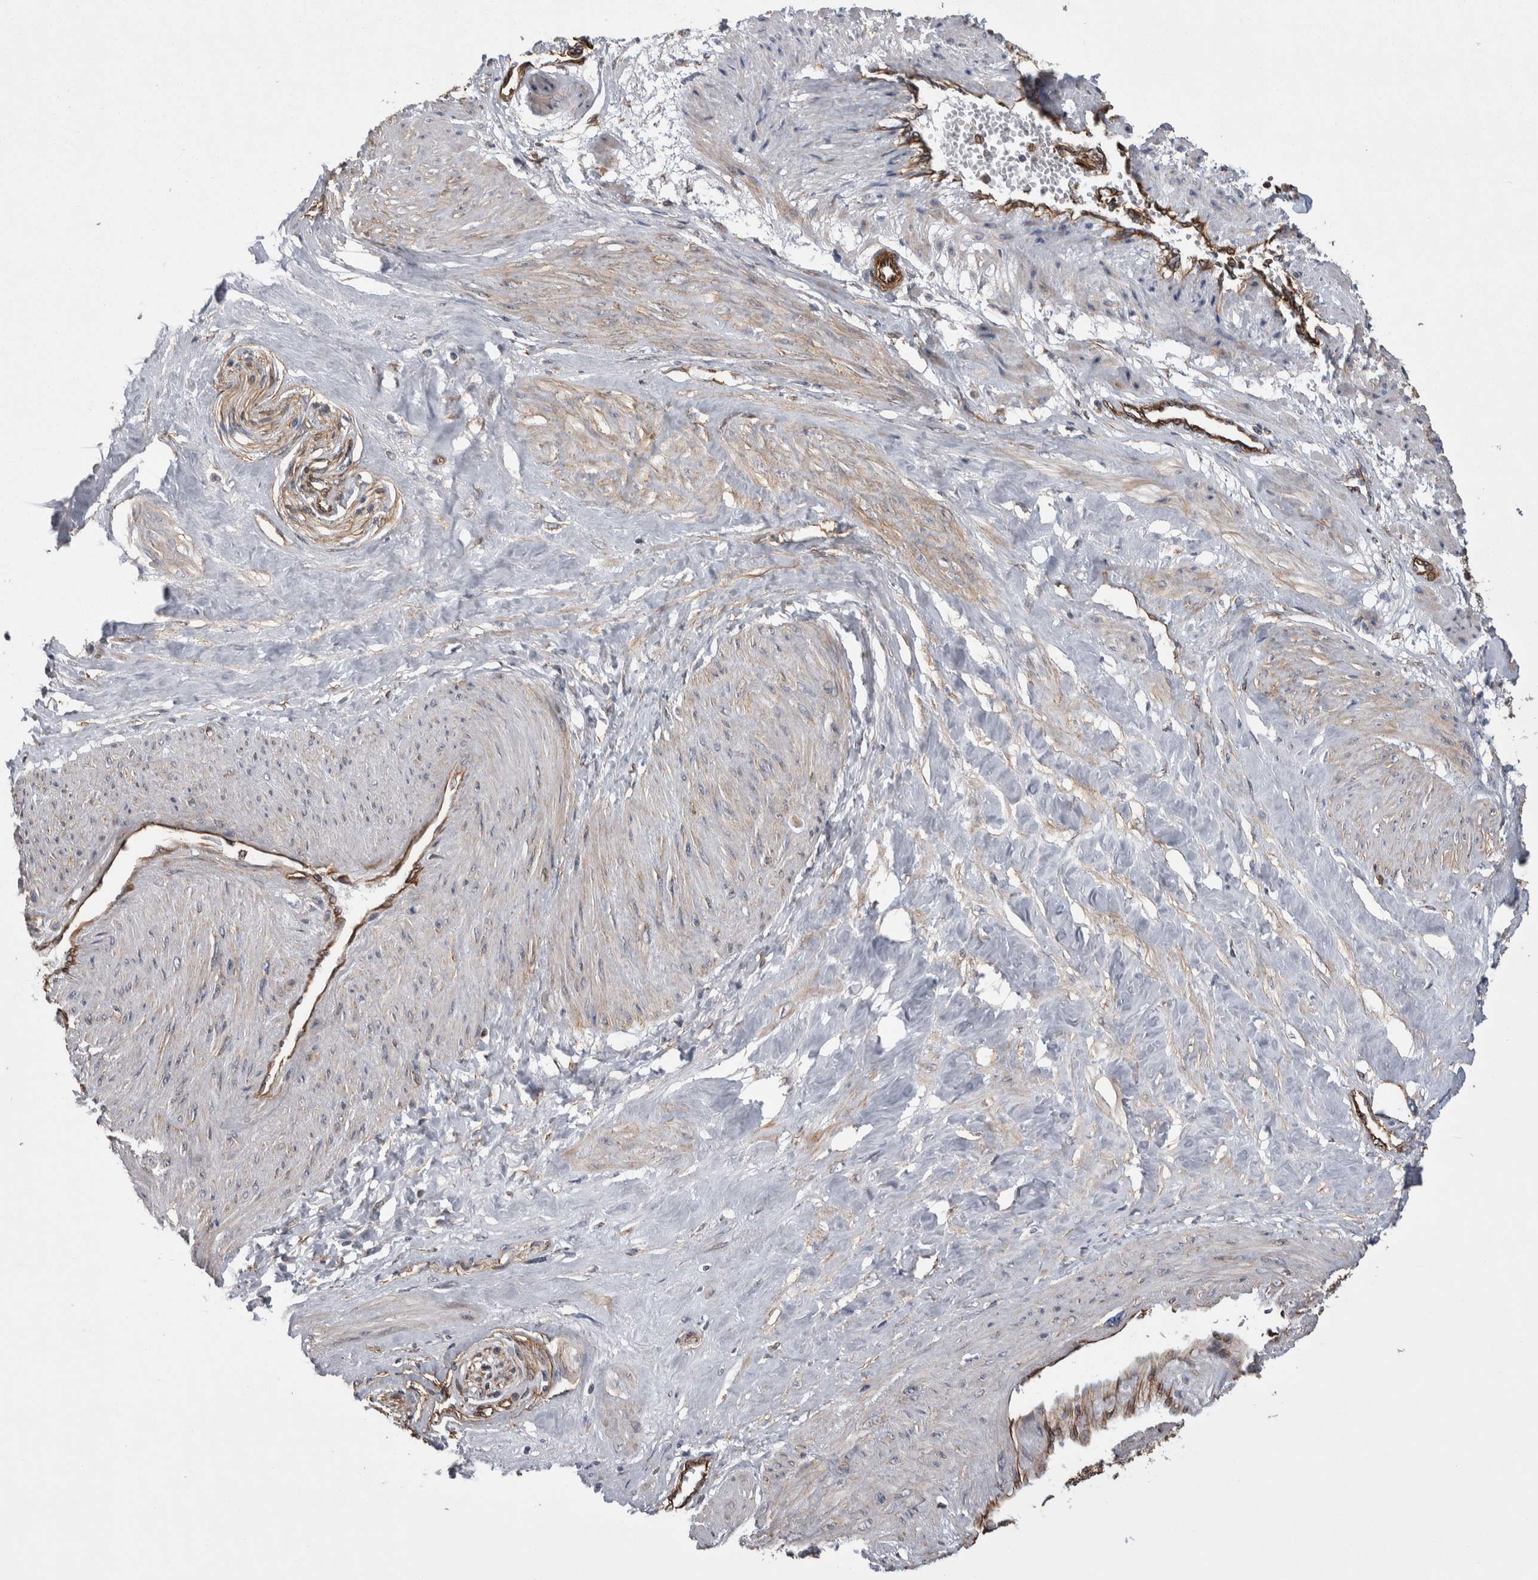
{"staining": {"intensity": "weak", "quantity": "25%-75%", "location": "cytoplasmic/membranous"}, "tissue": "smooth muscle", "cell_type": "Smooth muscle cells", "image_type": "normal", "snomed": [{"axis": "morphology", "description": "Normal tissue, NOS"}, {"axis": "topography", "description": "Endometrium"}], "caption": "Protein positivity by IHC exhibits weak cytoplasmic/membranous staining in about 25%-75% of smooth muscle cells in unremarkable smooth muscle. (IHC, brightfield microscopy, high magnification).", "gene": "KIF12", "patient": {"sex": "female", "age": 33}}